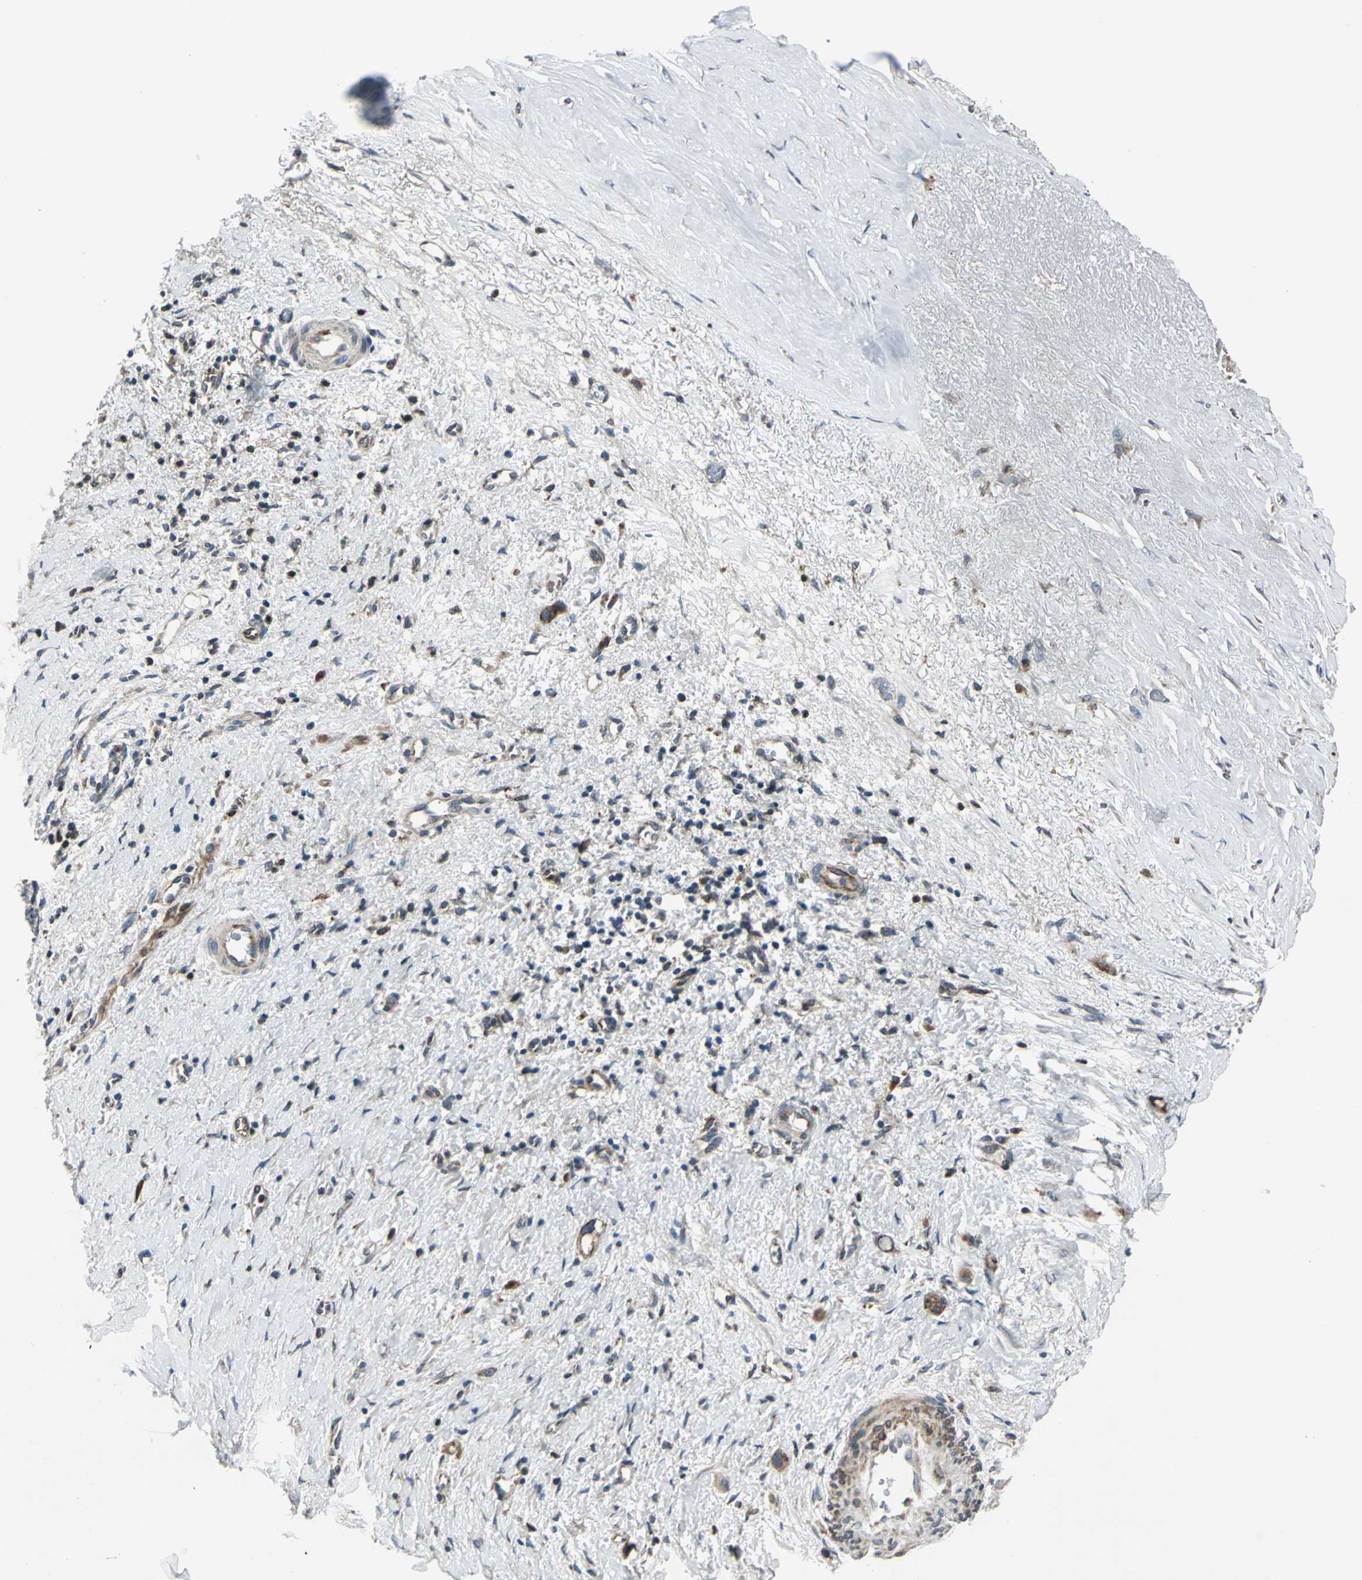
{"staining": {"intensity": "moderate", "quantity": ">75%", "location": "cytoplasmic/membranous"}, "tissue": "liver cancer", "cell_type": "Tumor cells", "image_type": "cancer", "snomed": [{"axis": "morphology", "description": "Cholangiocarcinoma"}, {"axis": "topography", "description": "Liver"}], "caption": "Liver cholangiocarcinoma tissue displays moderate cytoplasmic/membranous staining in about >75% of tumor cells", "gene": "HTATIP2", "patient": {"sex": "female", "age": 65}}